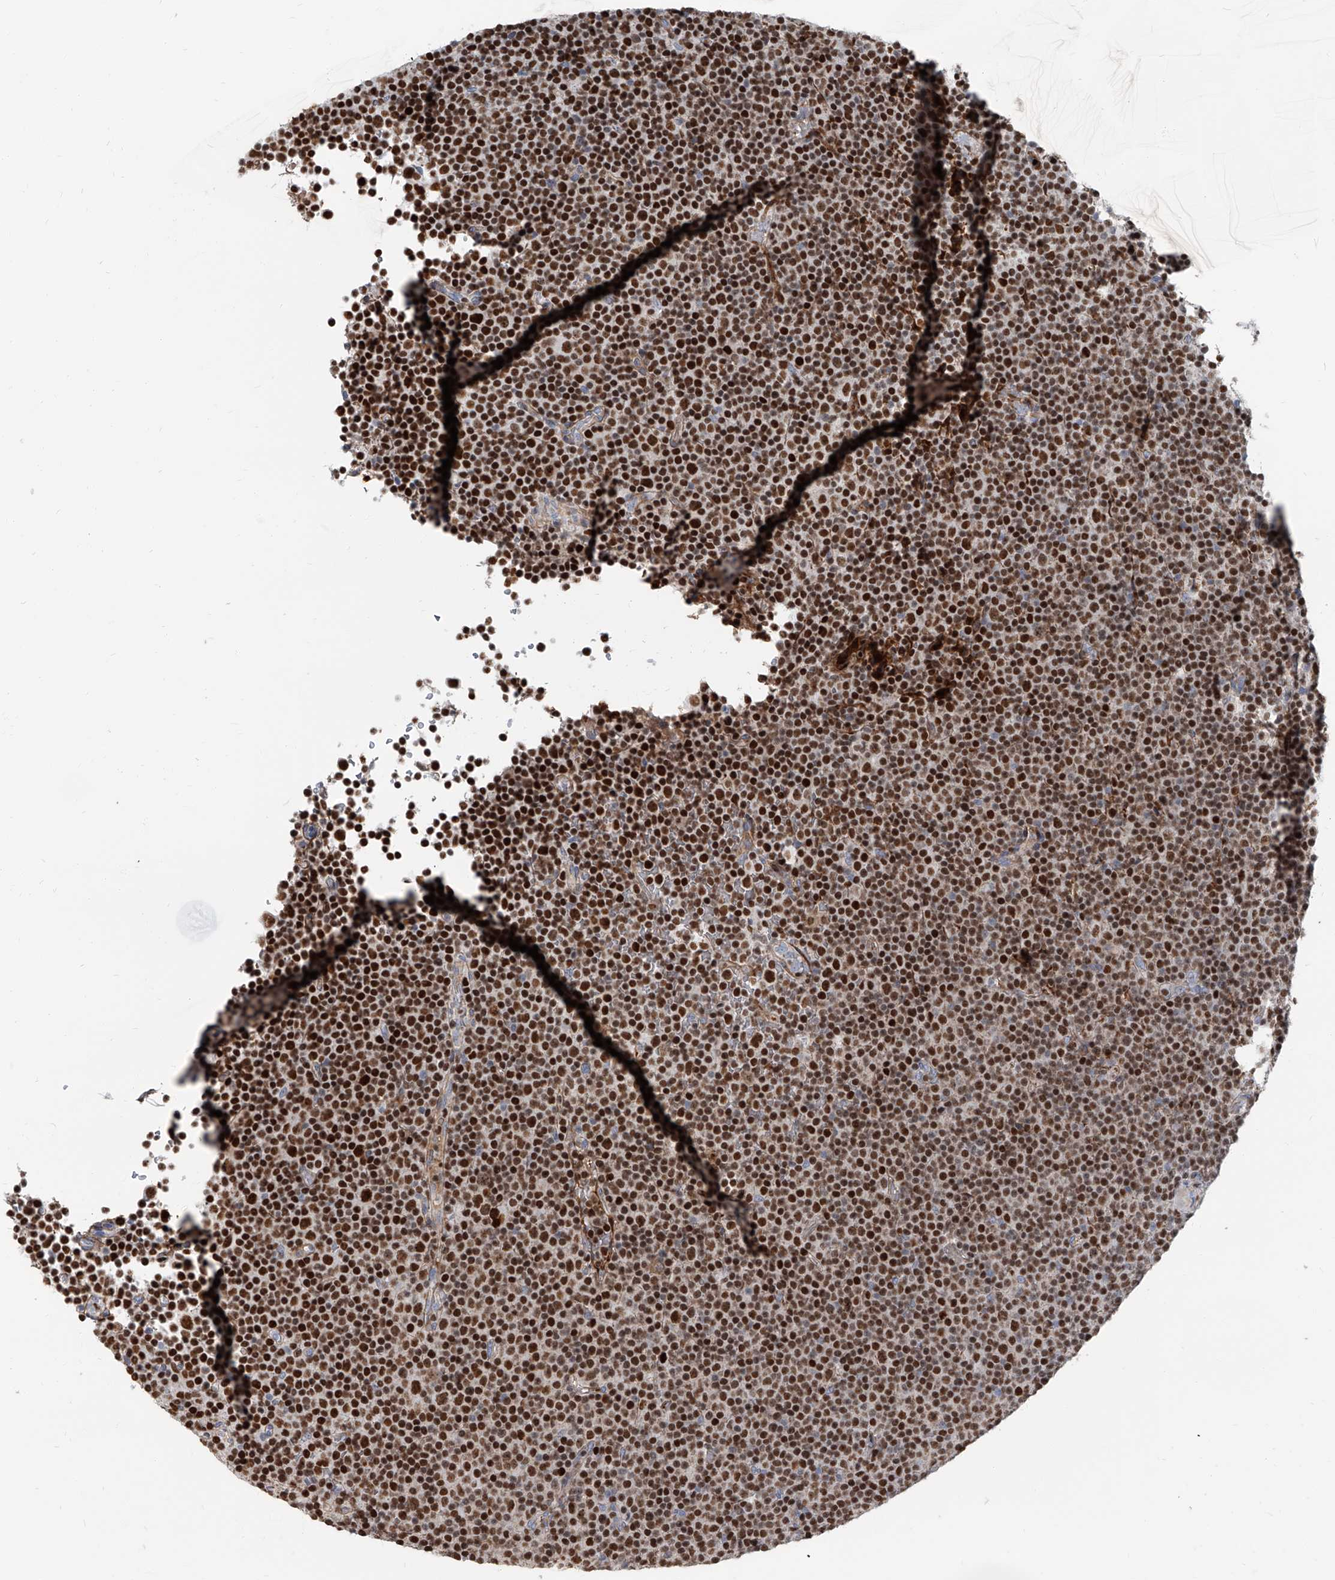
{"staining": {"intensity": "strong", "quantity": ">75%", "location": "nuclear"}, "tissue": "lymphoma", "cell_type": "Tumor cells", "image_type": "cancer", "snomed": [{"axis": "morphology", "description": "Malignant lymphoma, non-Hodgkin's type, Low grade"}, {"axis": "topography", "description": "Lymph node"}], "caption": "Immunohistochemical staining of lymphoma demonstrates strong nuclear protein staining in about >75% of tumor cells.", "gene": "HOXA3", "patient": {"sex": "female", "age": 67}}